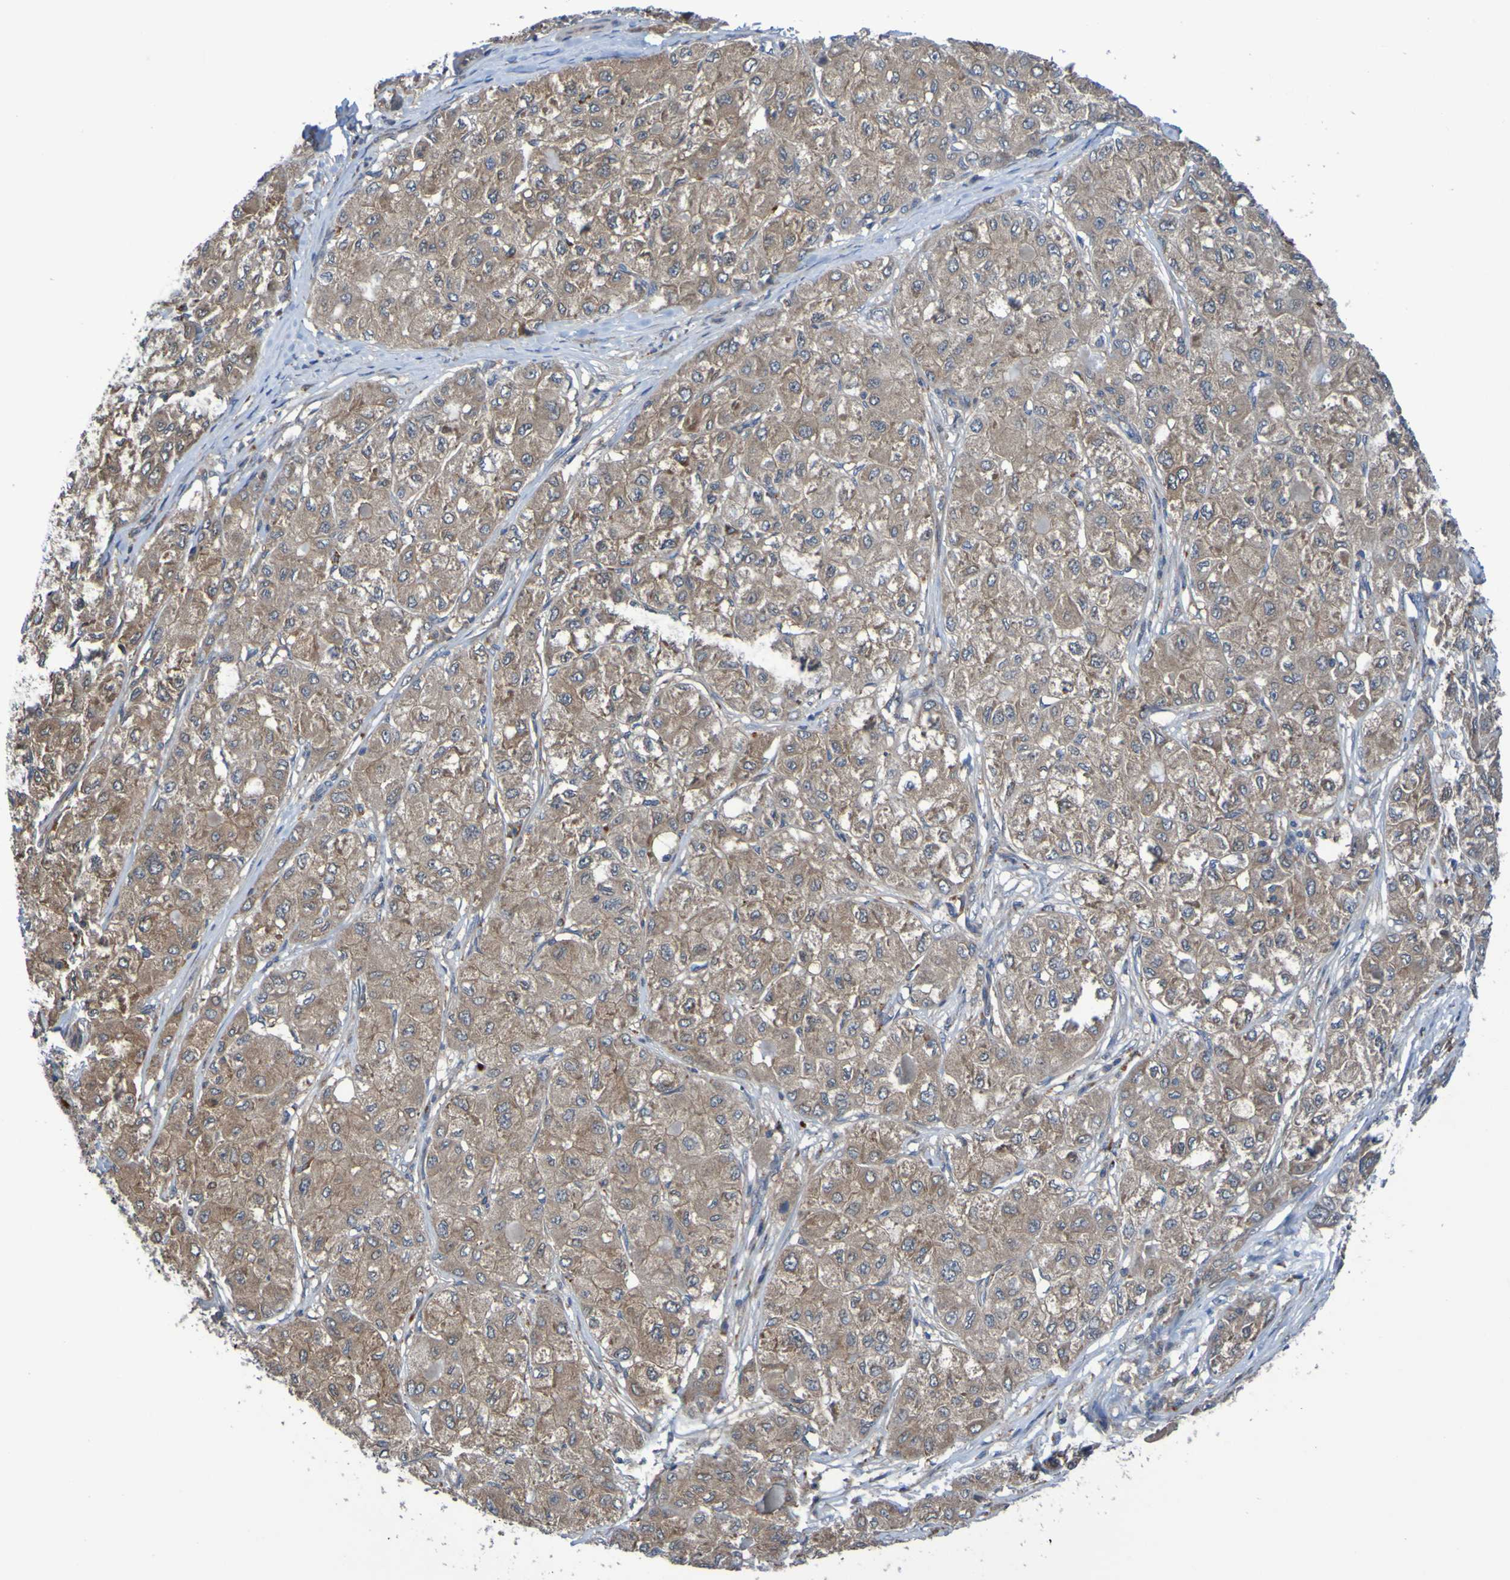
{"staining": {"intensity": "weak", "quantity": ">75%", "location": "cytoplasmic/membranous"}, "tissue": "liver cancer", "cell_type": "Tumor cells", "image_type": "cancer", "snomed": [{"axis": "morphology", "description": "Carcinoma, Hepatocellular, NOS"}, {"axis": "topography", "description": "Liver"}], "caption": "A low amount of weak cytoplasmic/membranous positivity is identified in about >75% of tumor cells in liver cancer tissue.", "gene": "SDK1", "patient": {"sex": "male", "age": 80}}